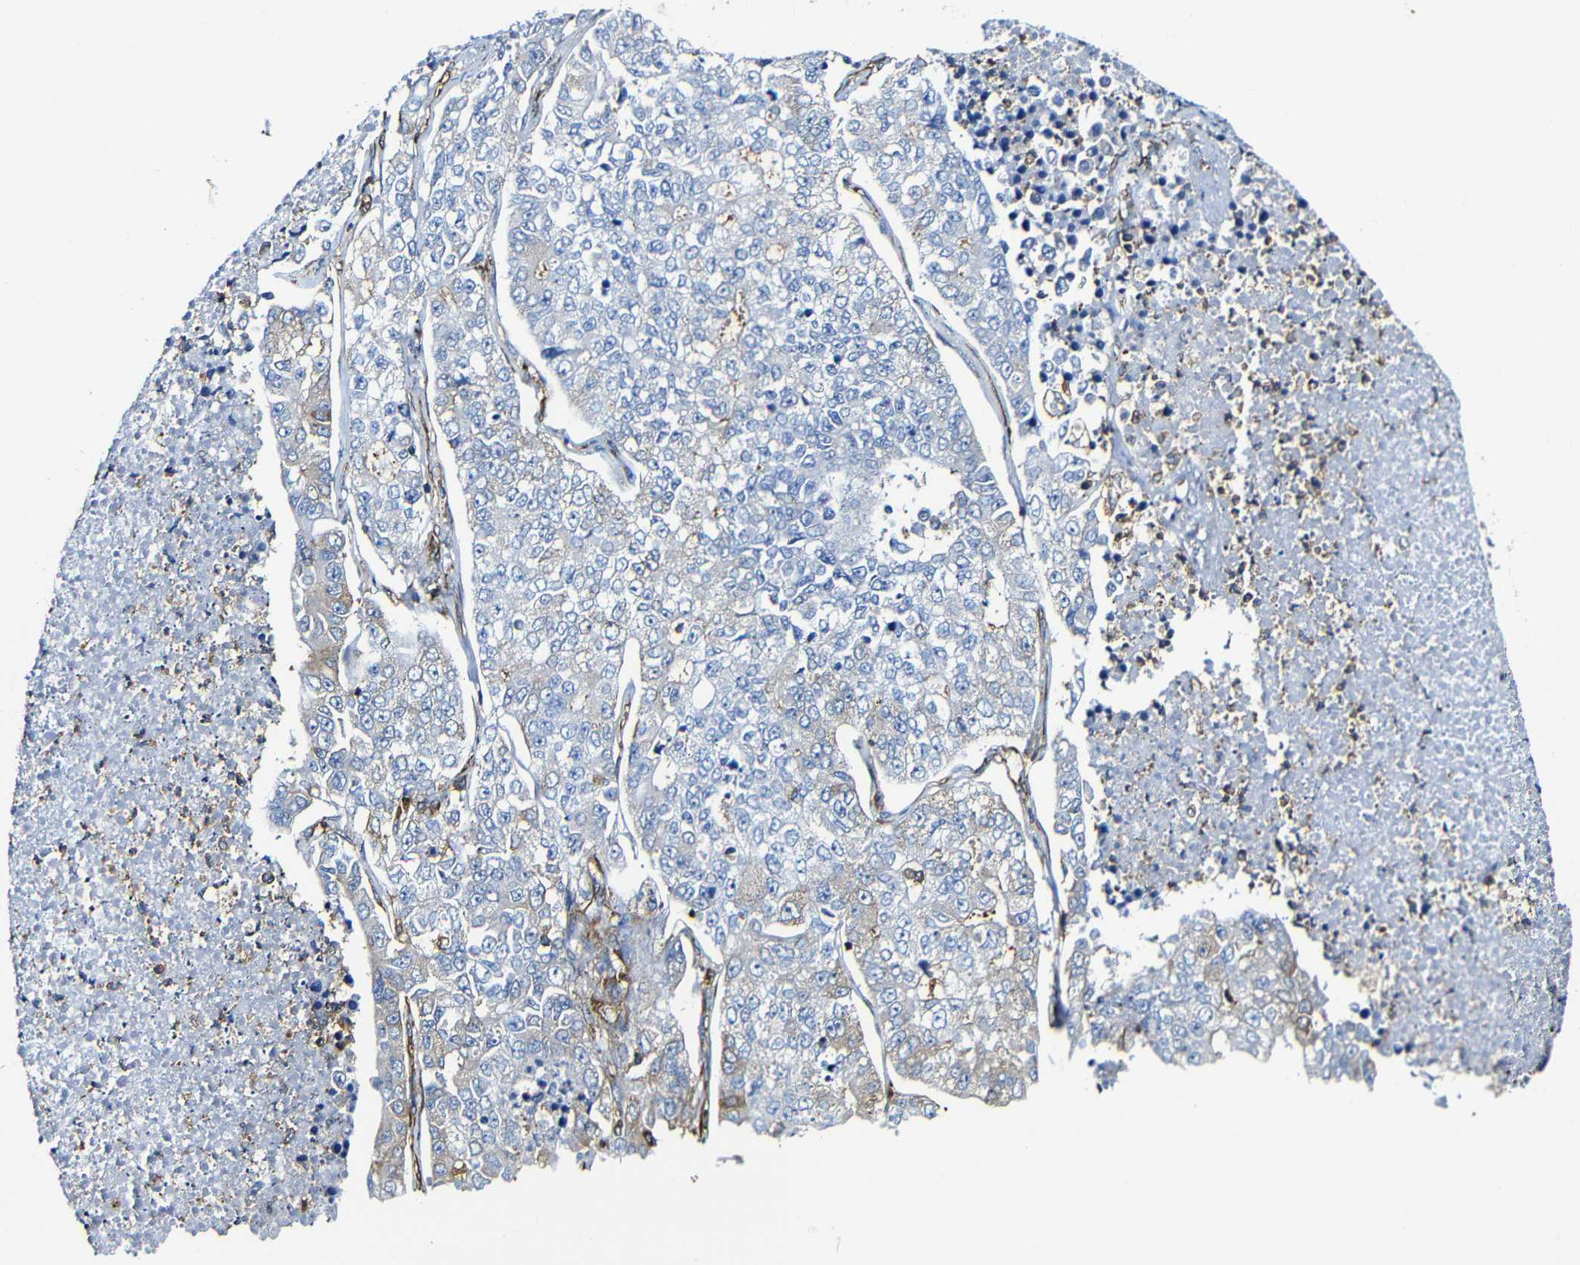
{"staining": {"intensity": "weak", "quantity": "<25%", "location": "cytoplasmic/membranous"}, "tissue": "lung cancer", "cell_type": "Tumor cells", "image_type": "cancer", "snomed": [{"axis": "morphology", "description": "Adenocarcinoma, NOS"}, {"axis": "topography", "description": "Lung"}], "caption": "Tumor cells are negative for protein expression in human lung cancer.", "gene": "MSN", "patient": {"sex": "male", "age": 49}}